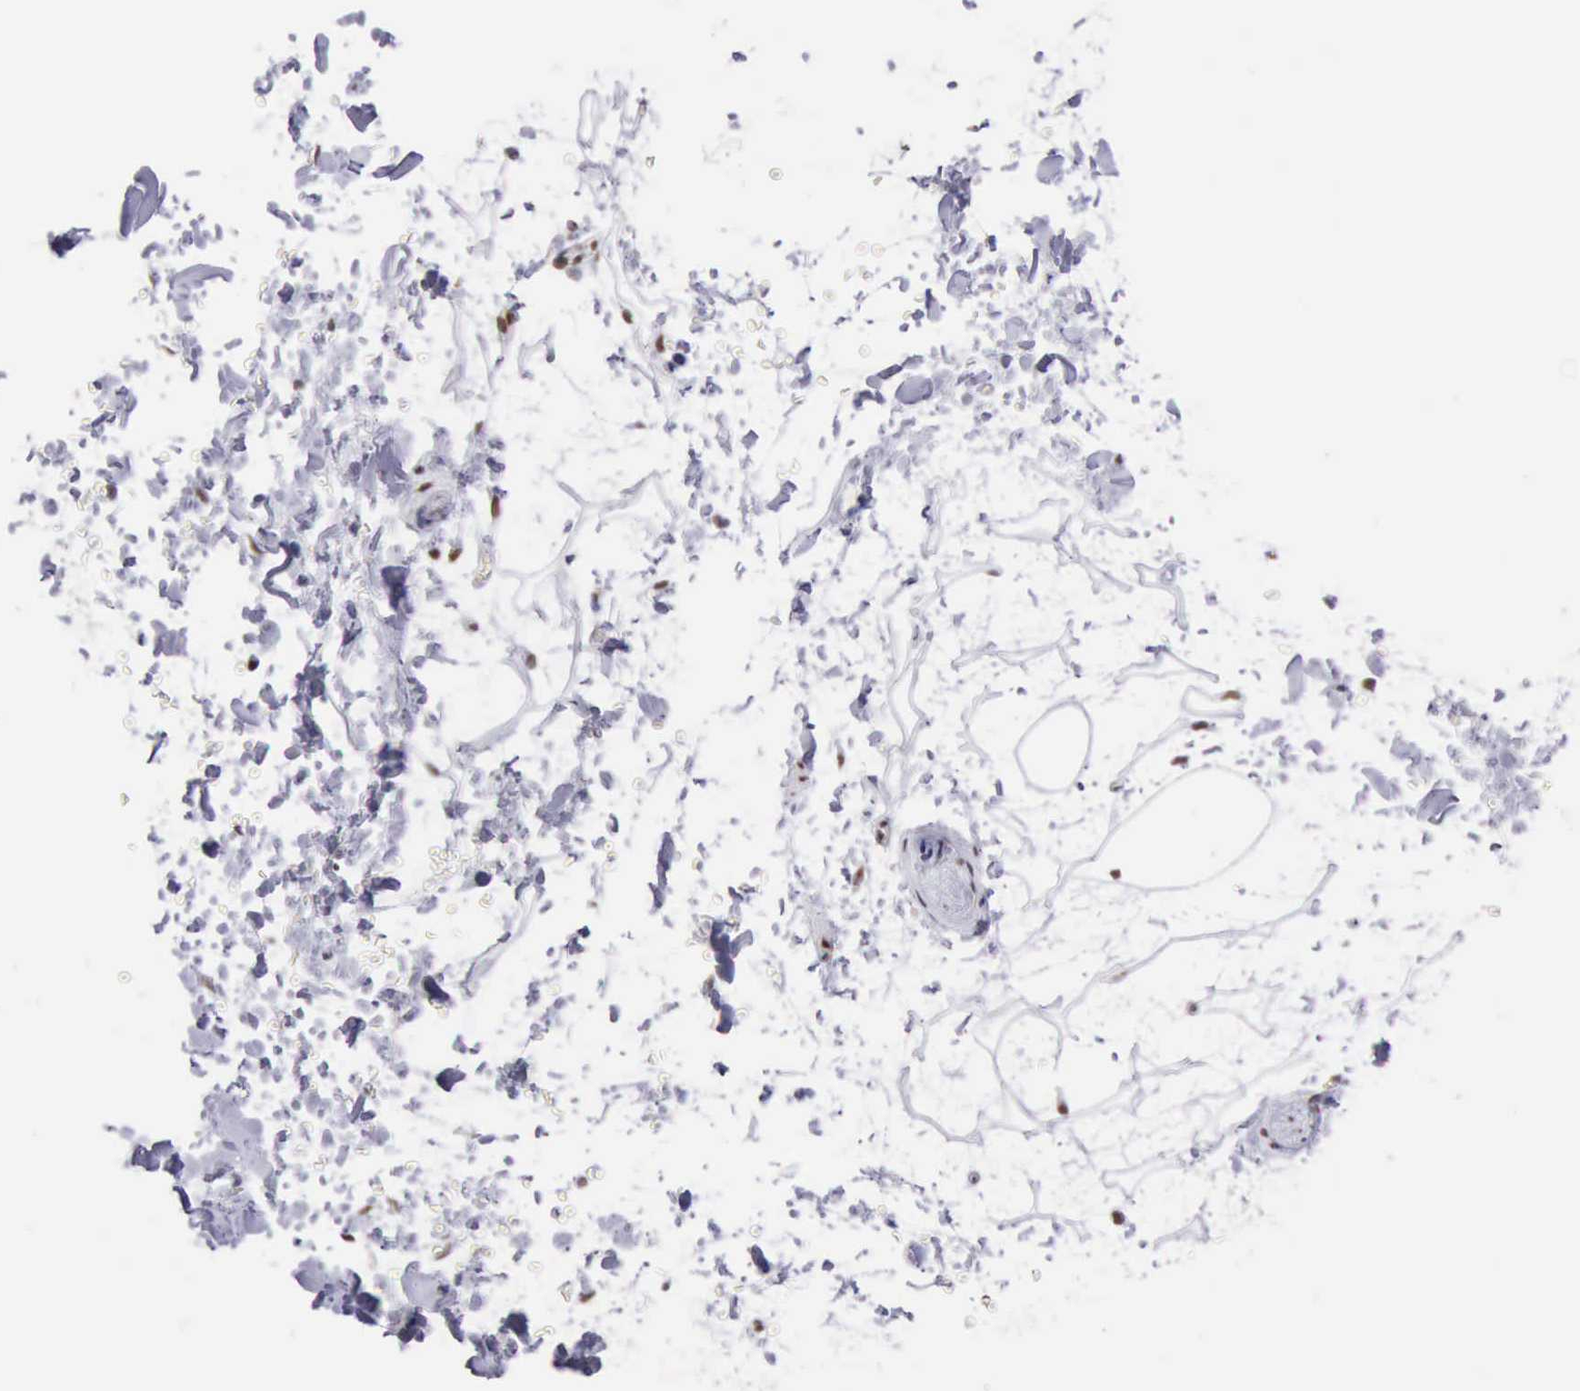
{"staining": {"intensity": "moderate", "quantity": ">75%", "location": "nuclear"}, "tissue": "adipose tissue", "cell_type": "Adipocytes", "image_type": "normal", "snomed": [{"axis": "morphology", "description": "Normal tissue, NOS"}, {"axis": "topography", "description": "Soft tissue"}], "caption": "Benign adipose tissue reveals moderate nuclear staining in approximately >75% of adipocytes, visualized by immunohistochemistry.", "gene": "ERCC4", "patient": {"sex": "male", "age": 72}}